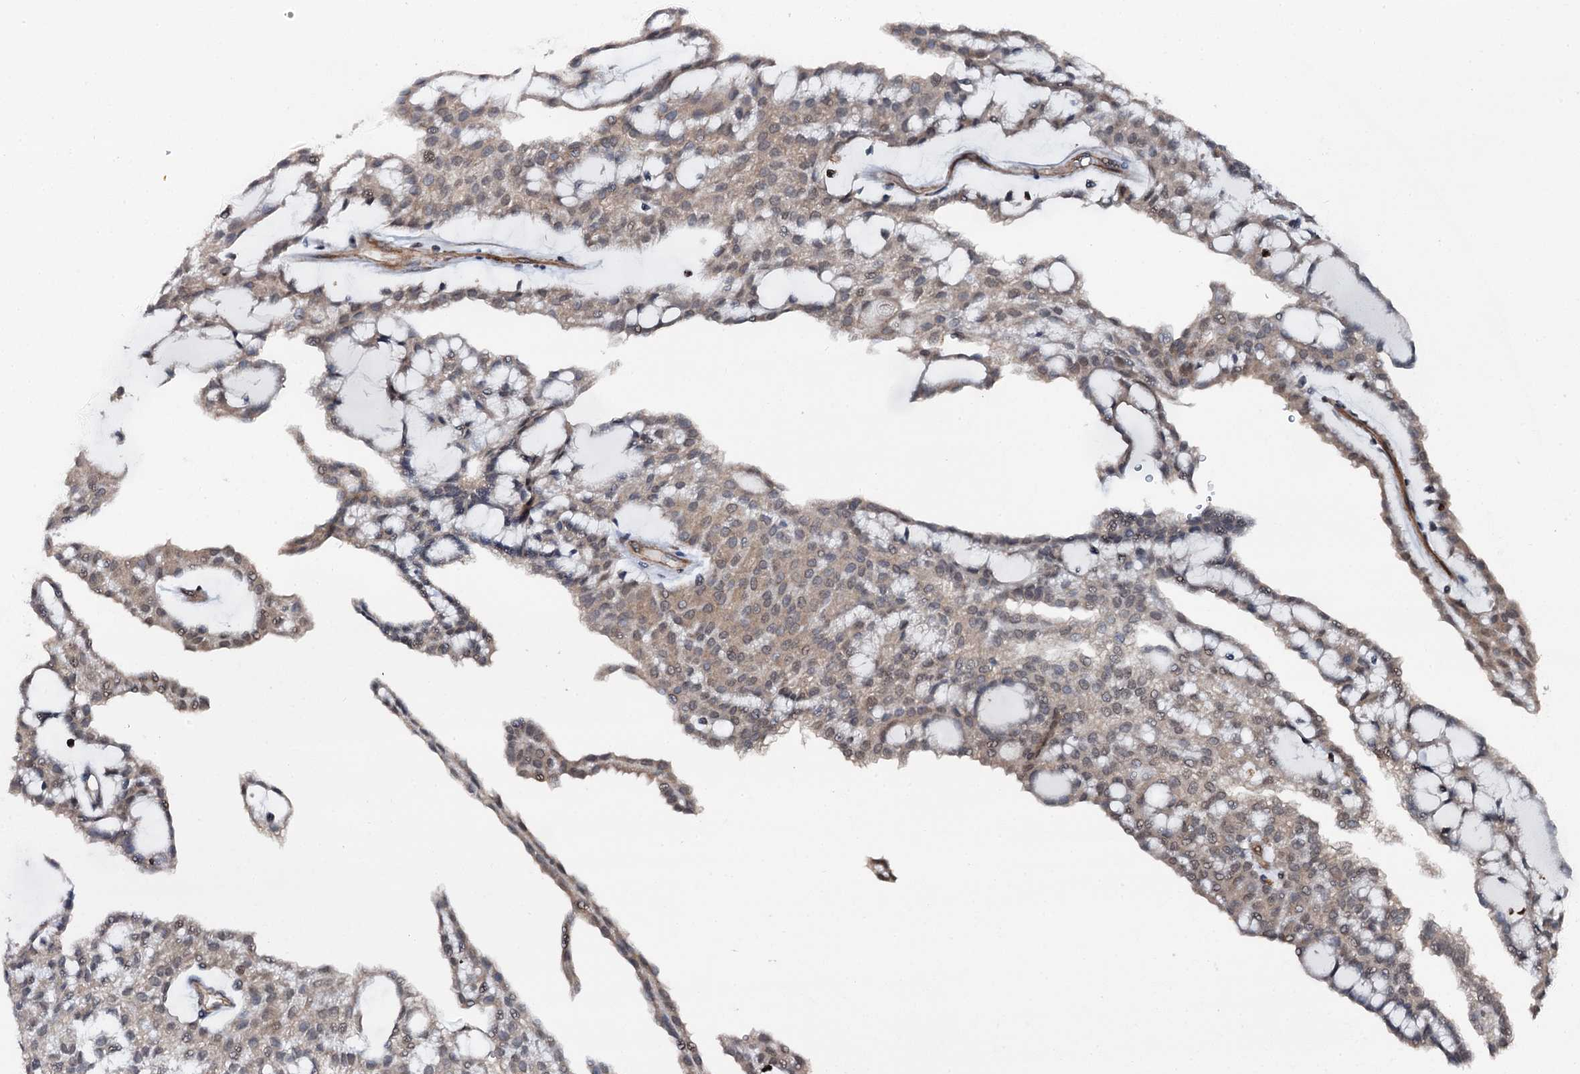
{"staining": {"intensity": "weak", "quantity": "<25%", "location": "cytoplasmic/membranous"}, "tissue": "renal cancer", "cell_type": "Tumor cells", "image_type": "cancer", "snomed": [{"axis": "morphology", "description": "Adenocarcinoma, NOS"}, {"axis": "topography", "description": "Kidney"}], "caption": "Tumor cells show no significant staining in adenocarcinoma (renal).", "gene": "EDC4", "patient": {"sex": "male", "age": 63}}